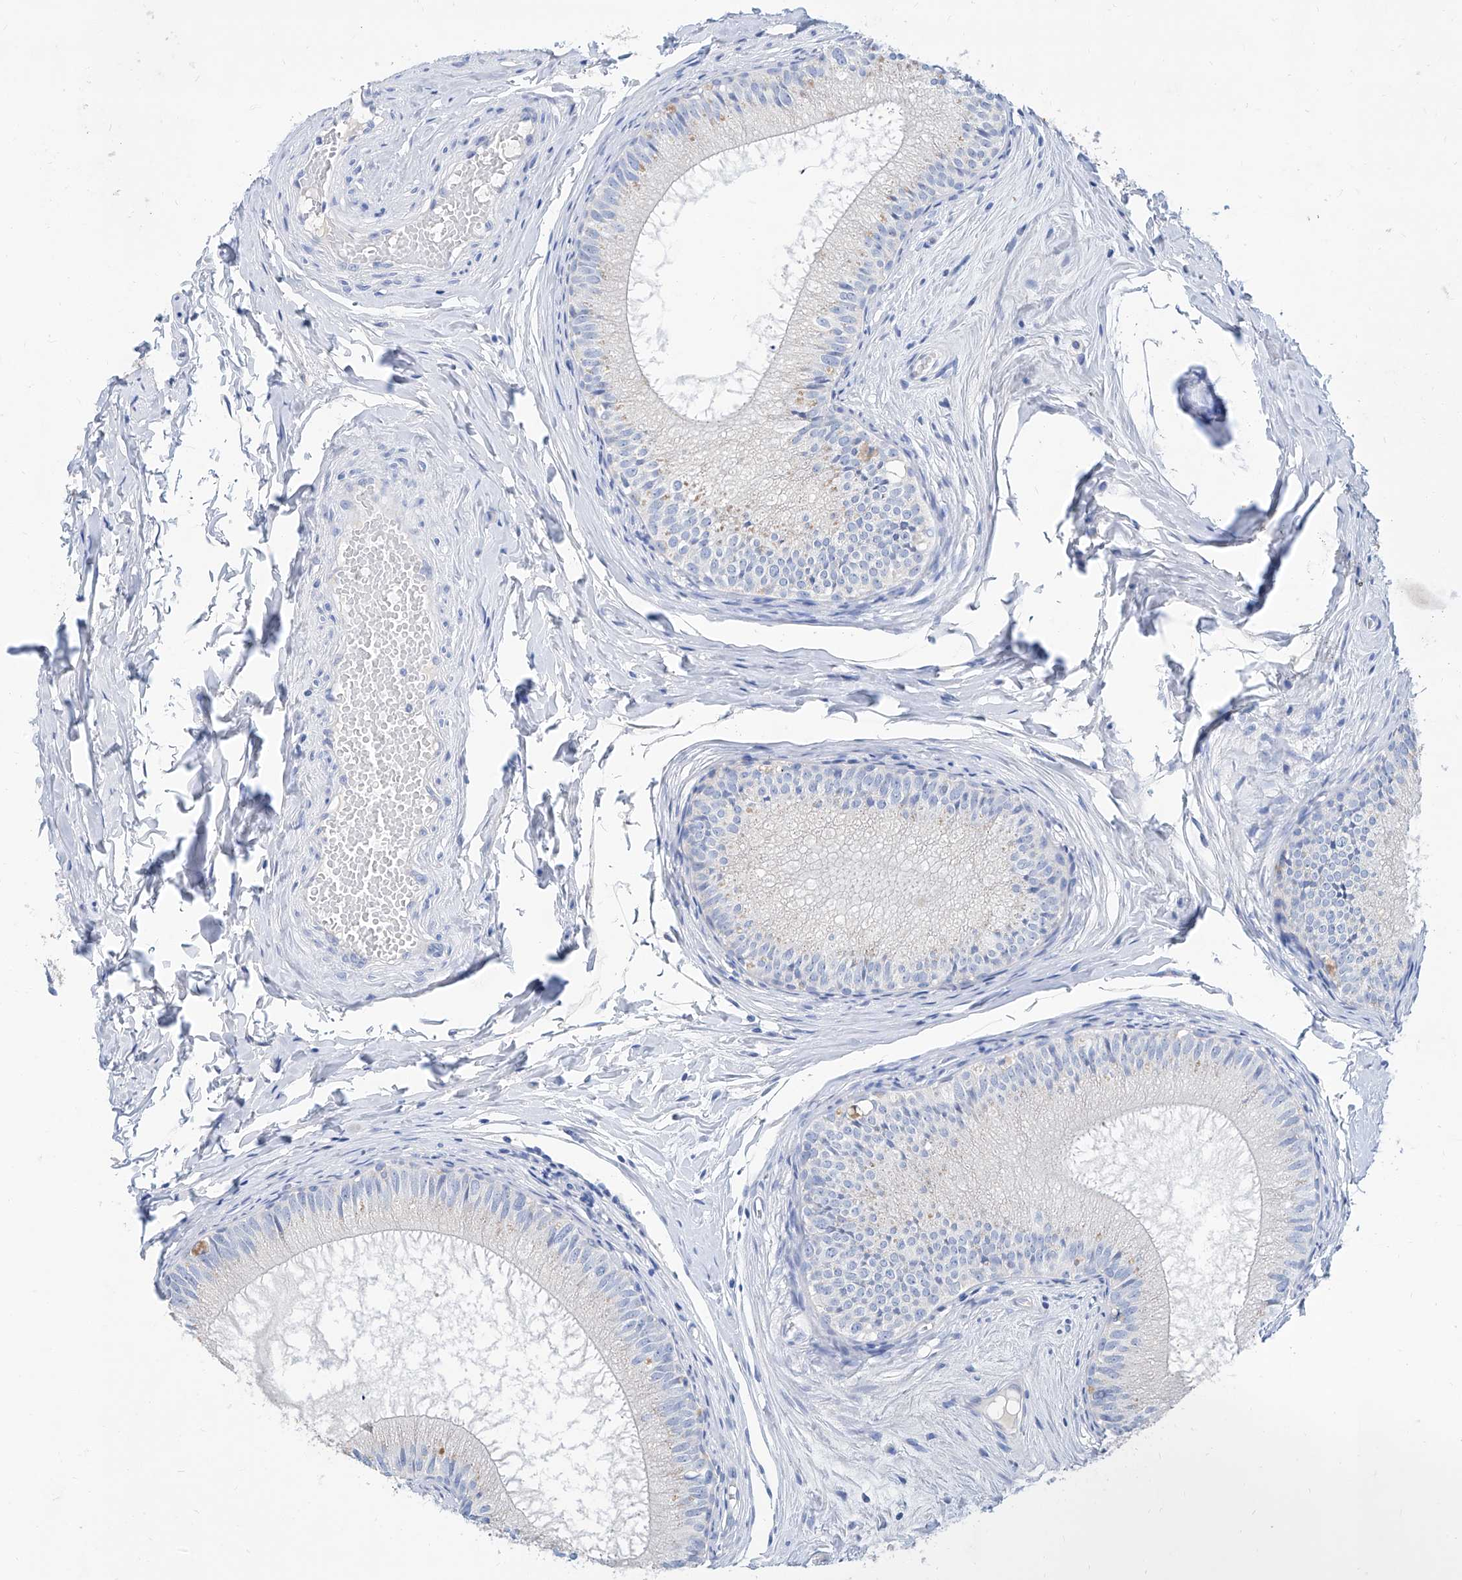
{"staining": {"intensity": "negative", "quantity": "none", "location": "none"}, "tissue": "epididymis", "cell_type": "Glandular cells", "image_type": "normal", "snomed": [{"axis": "morphology", "description": "Normal tissue, NOS"}, {"axis": "topography", "description": "Epididymis"}], "caption": "Immunohistochemical staining of normal epididymis displays no significant staining in glandular cells.", "gene": "SLC25A29", "patient": {"sex": "male", "age": 34}}